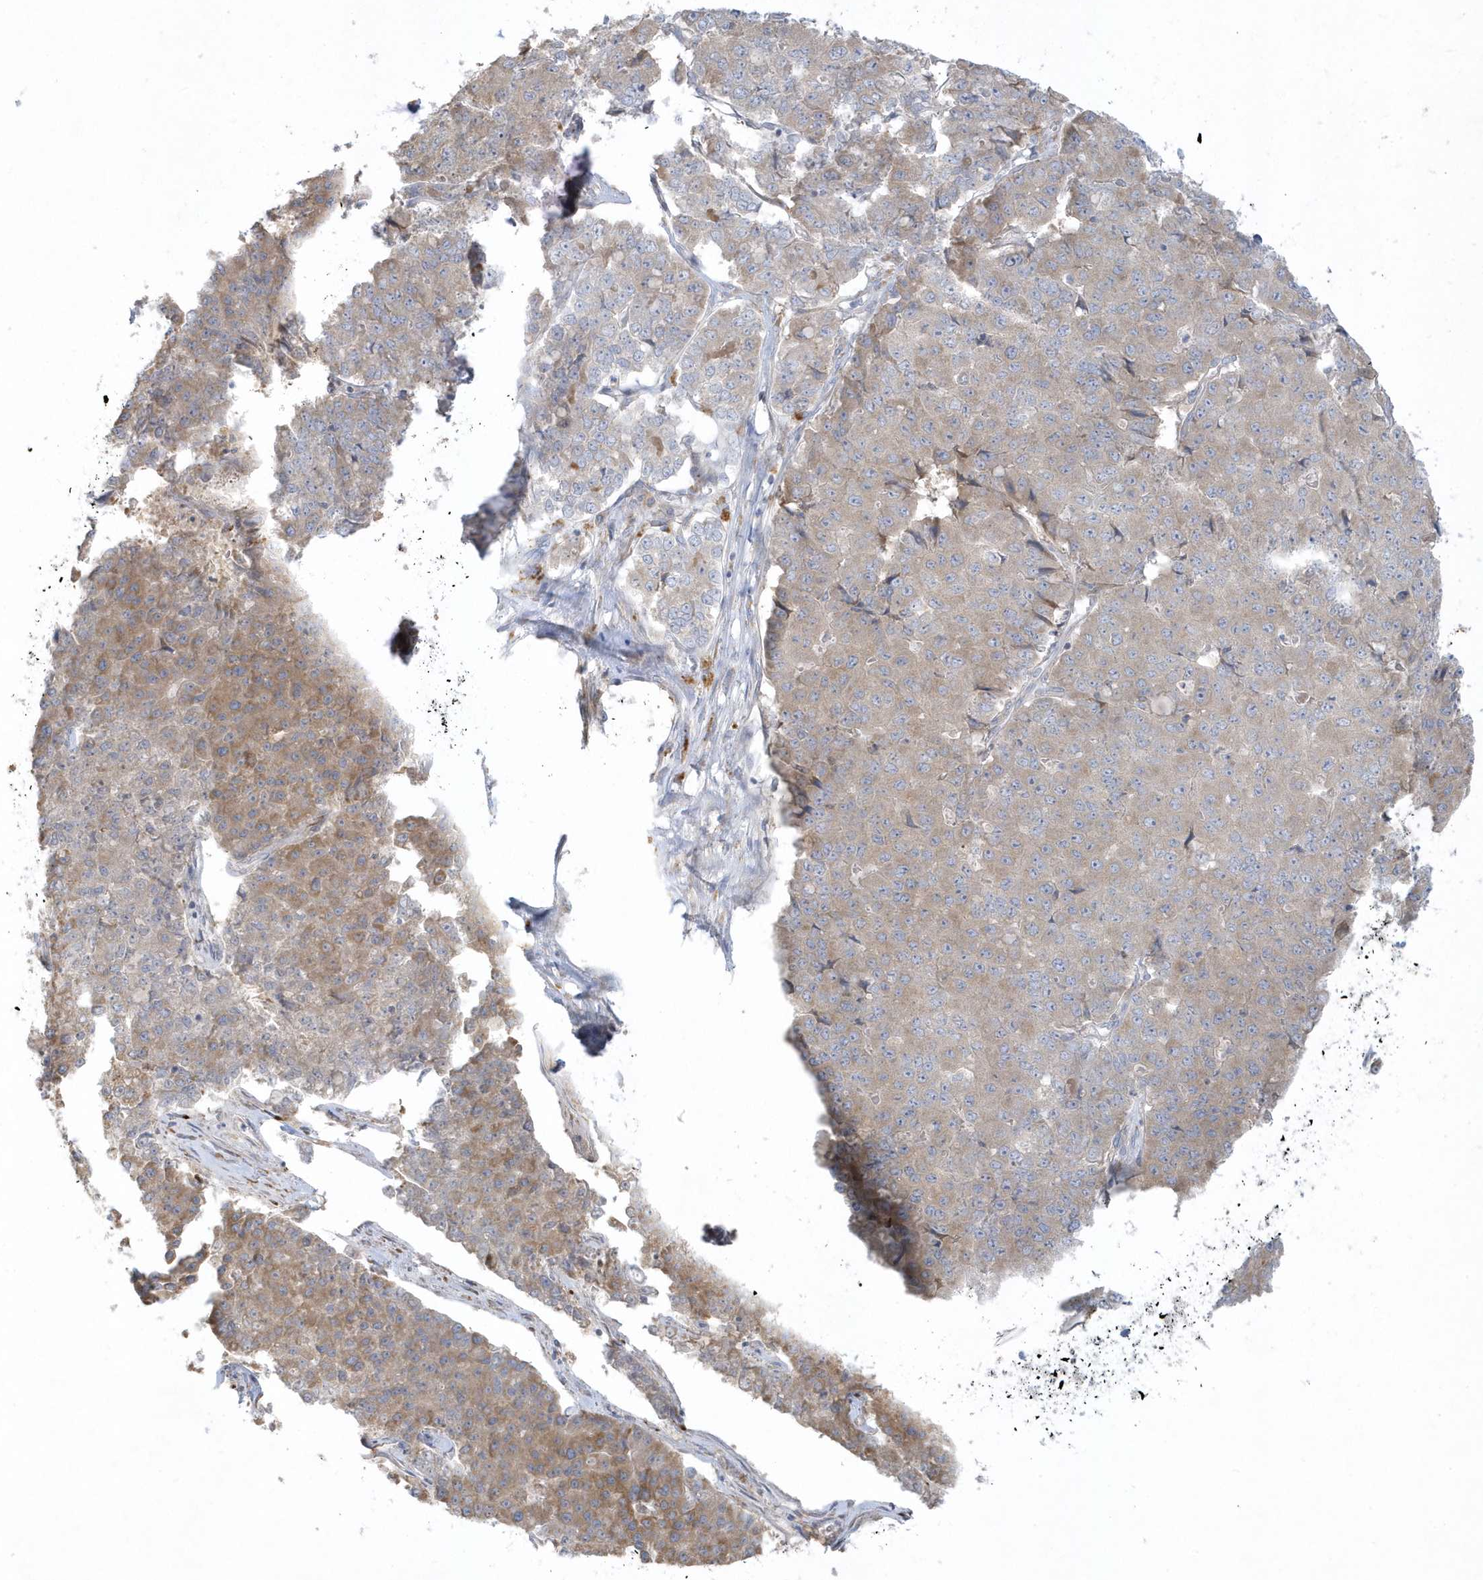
{"staining": {"intensity": "weak", "quantity": "25%-75%", "location": "cytoplasmic/membranous"}, "tissue": "pancreatic cancer", "cell_type": "Tumor cells", "image_type": "cancer", "snomed": [{"axis": "morphology", "description": "Adenocarcinoma, NOS"}, {"axis": "topography", "description": "Pancreas"}], "caption": "This is an image of immunohistochemistry staining of pancreatic cancer, which shows weak expression in the cytoplasmic/membranous of tumor cells.", "gene": "THADA", "patient": {"sex": "male", "age": 50}}